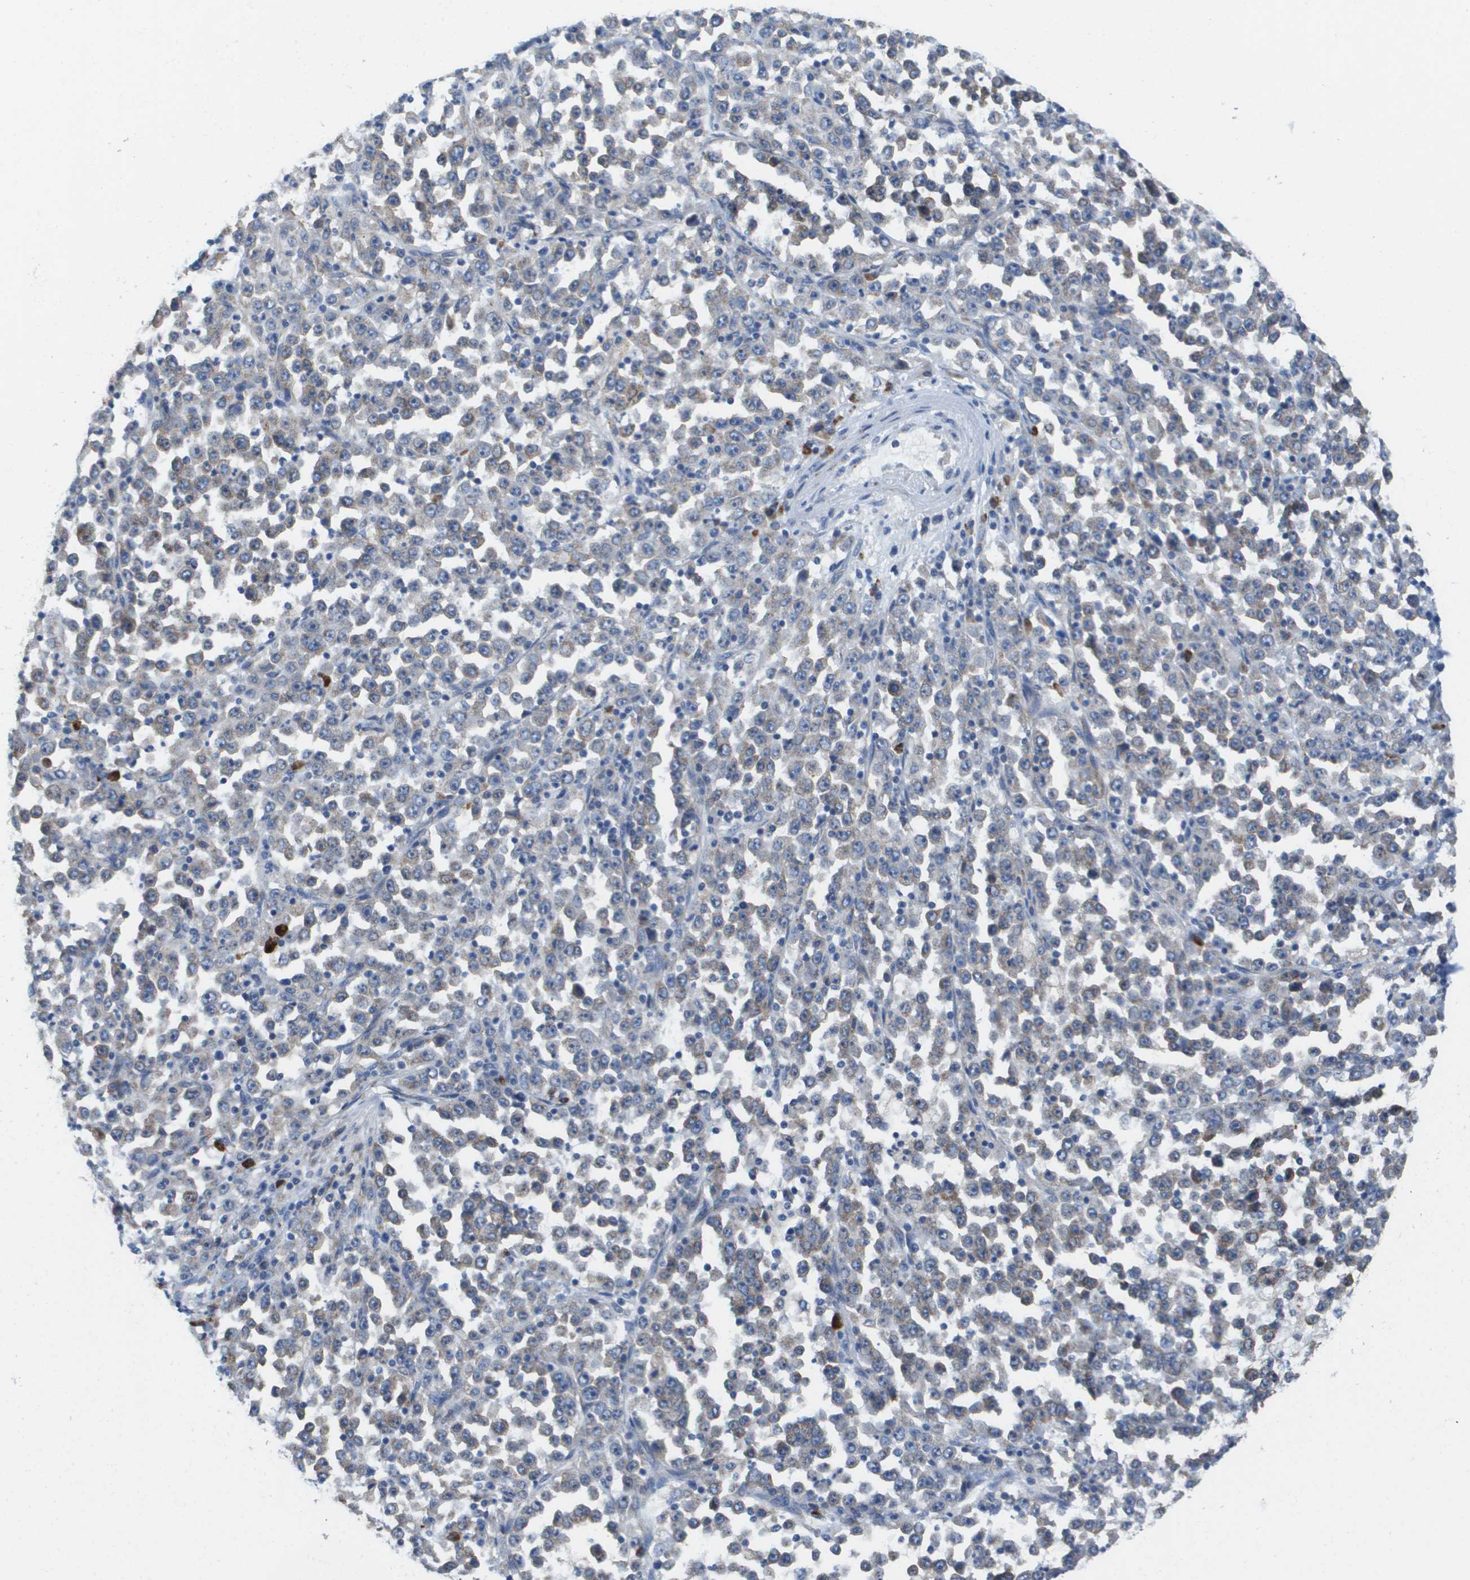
{"staining": {"intensity": "weak", "quantity": "<25%", "location": "cytoplasmic/membranous"}, "tissue": "stomach cancer", "cell_type": "Tumor cells", "image_type": "cancer", "snomed": [{"axis": "morphology", "description": "Normal tissue, NOS"}, {"axis": "morphology", "description": "Adenocarcinoma, NOS"}, {"axis": "topography", "description": "Stomach, upper"}, {"axis": "topography", "description": "Stomach"}], "caption": "Stomach cancer was stained to show a protein in brown. There is no significant staining in tumor cells.", "gene": "CD3G", "patient": {"sex": "male", "age": 59}}